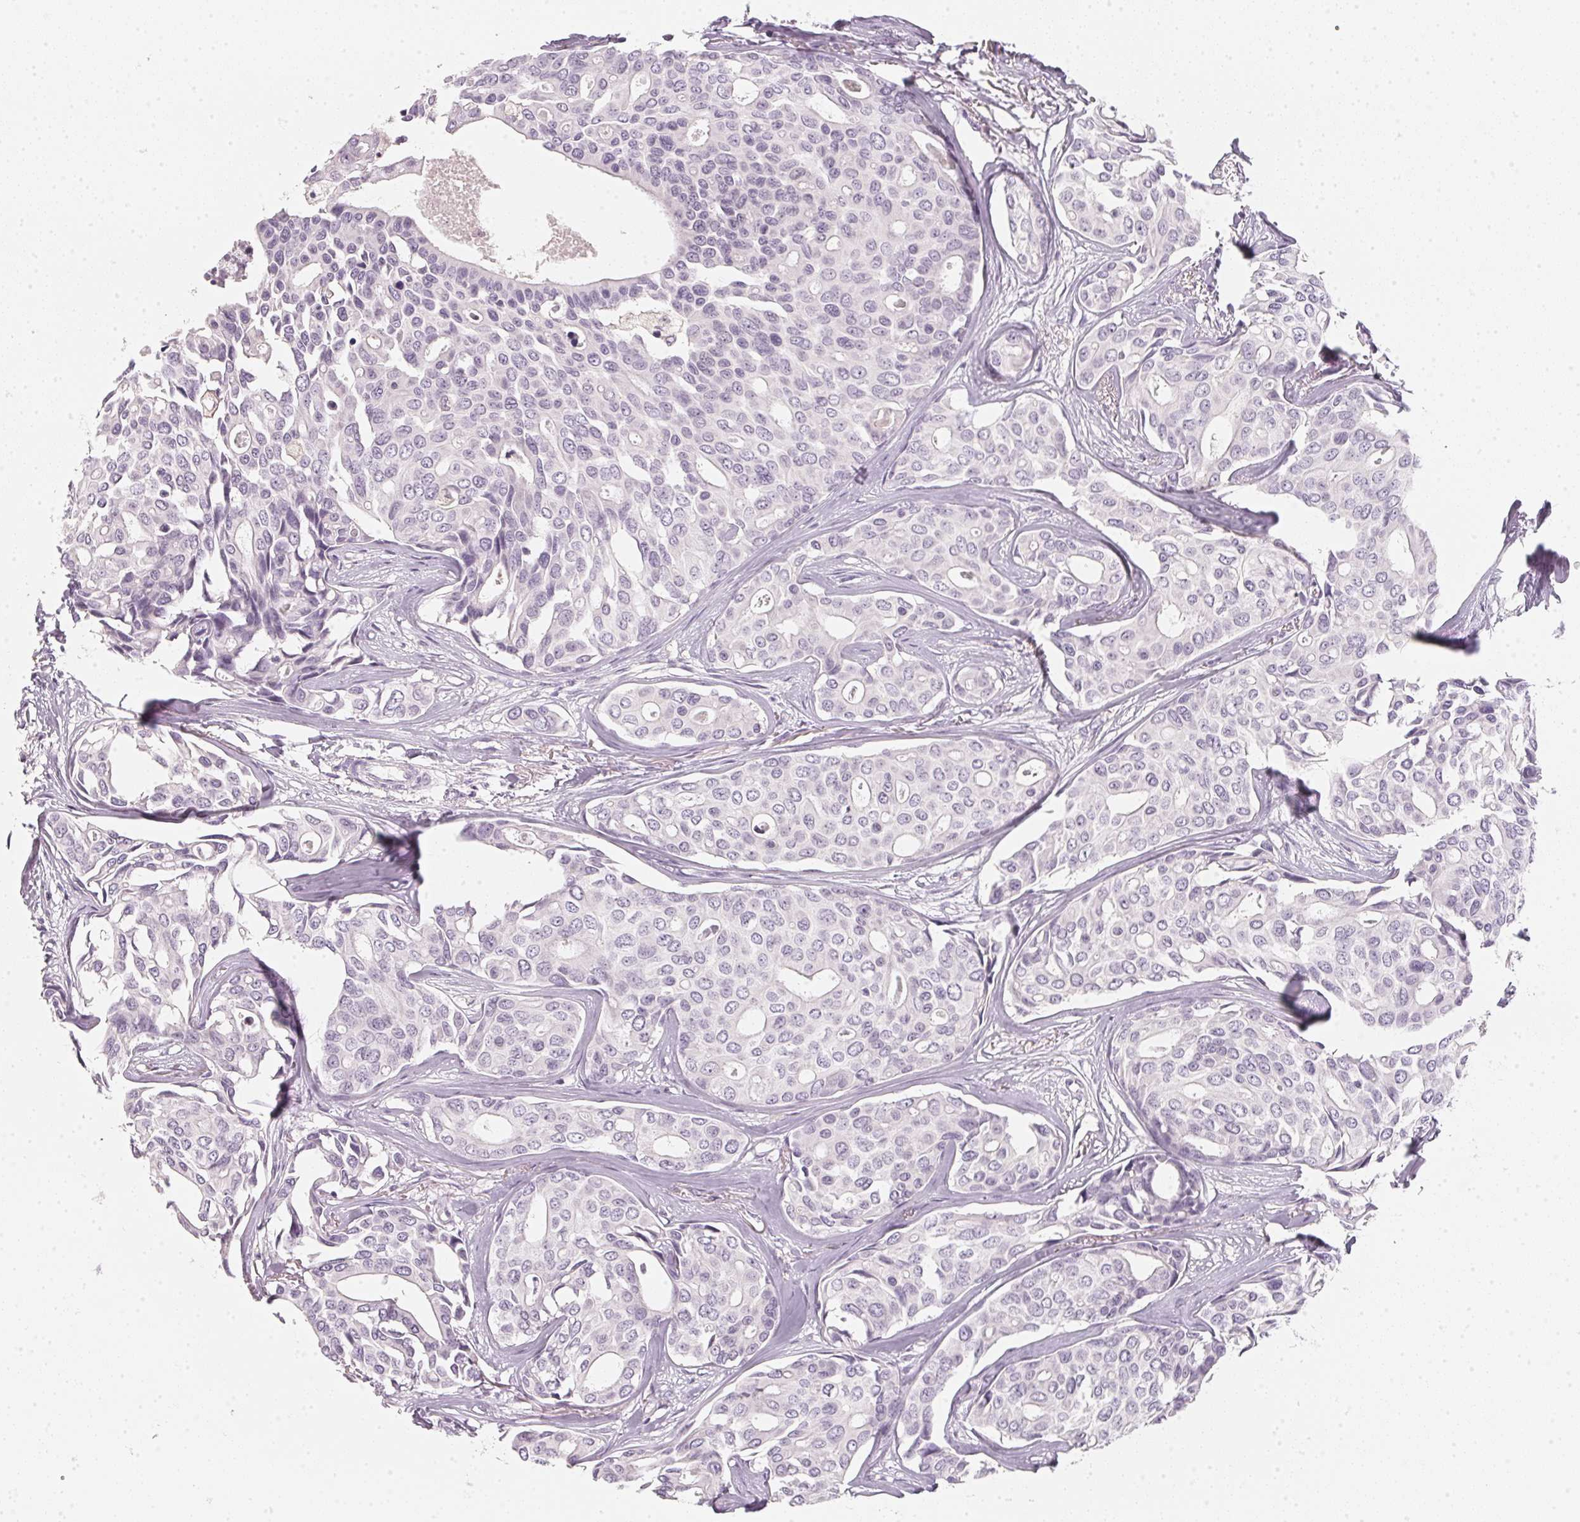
{"staining": {"intensity": "negative", "quantity": "none", "location": "none"}, "tissue": "breast cancer", "cell_type": "Tumor cells", "image_type": "cancer", "snomed": [{"axis": "morphology", "description": "Duct carcinoma"}, {"axis": "topography", "description": "Breast"}], "caption": "This is an immunohistochemistry micrograph of intraductal carcinoma (breast). There is no positivity in tumor cells.", "gene": "CFAP276", "patient": {"sex": "female", "age": 54}}